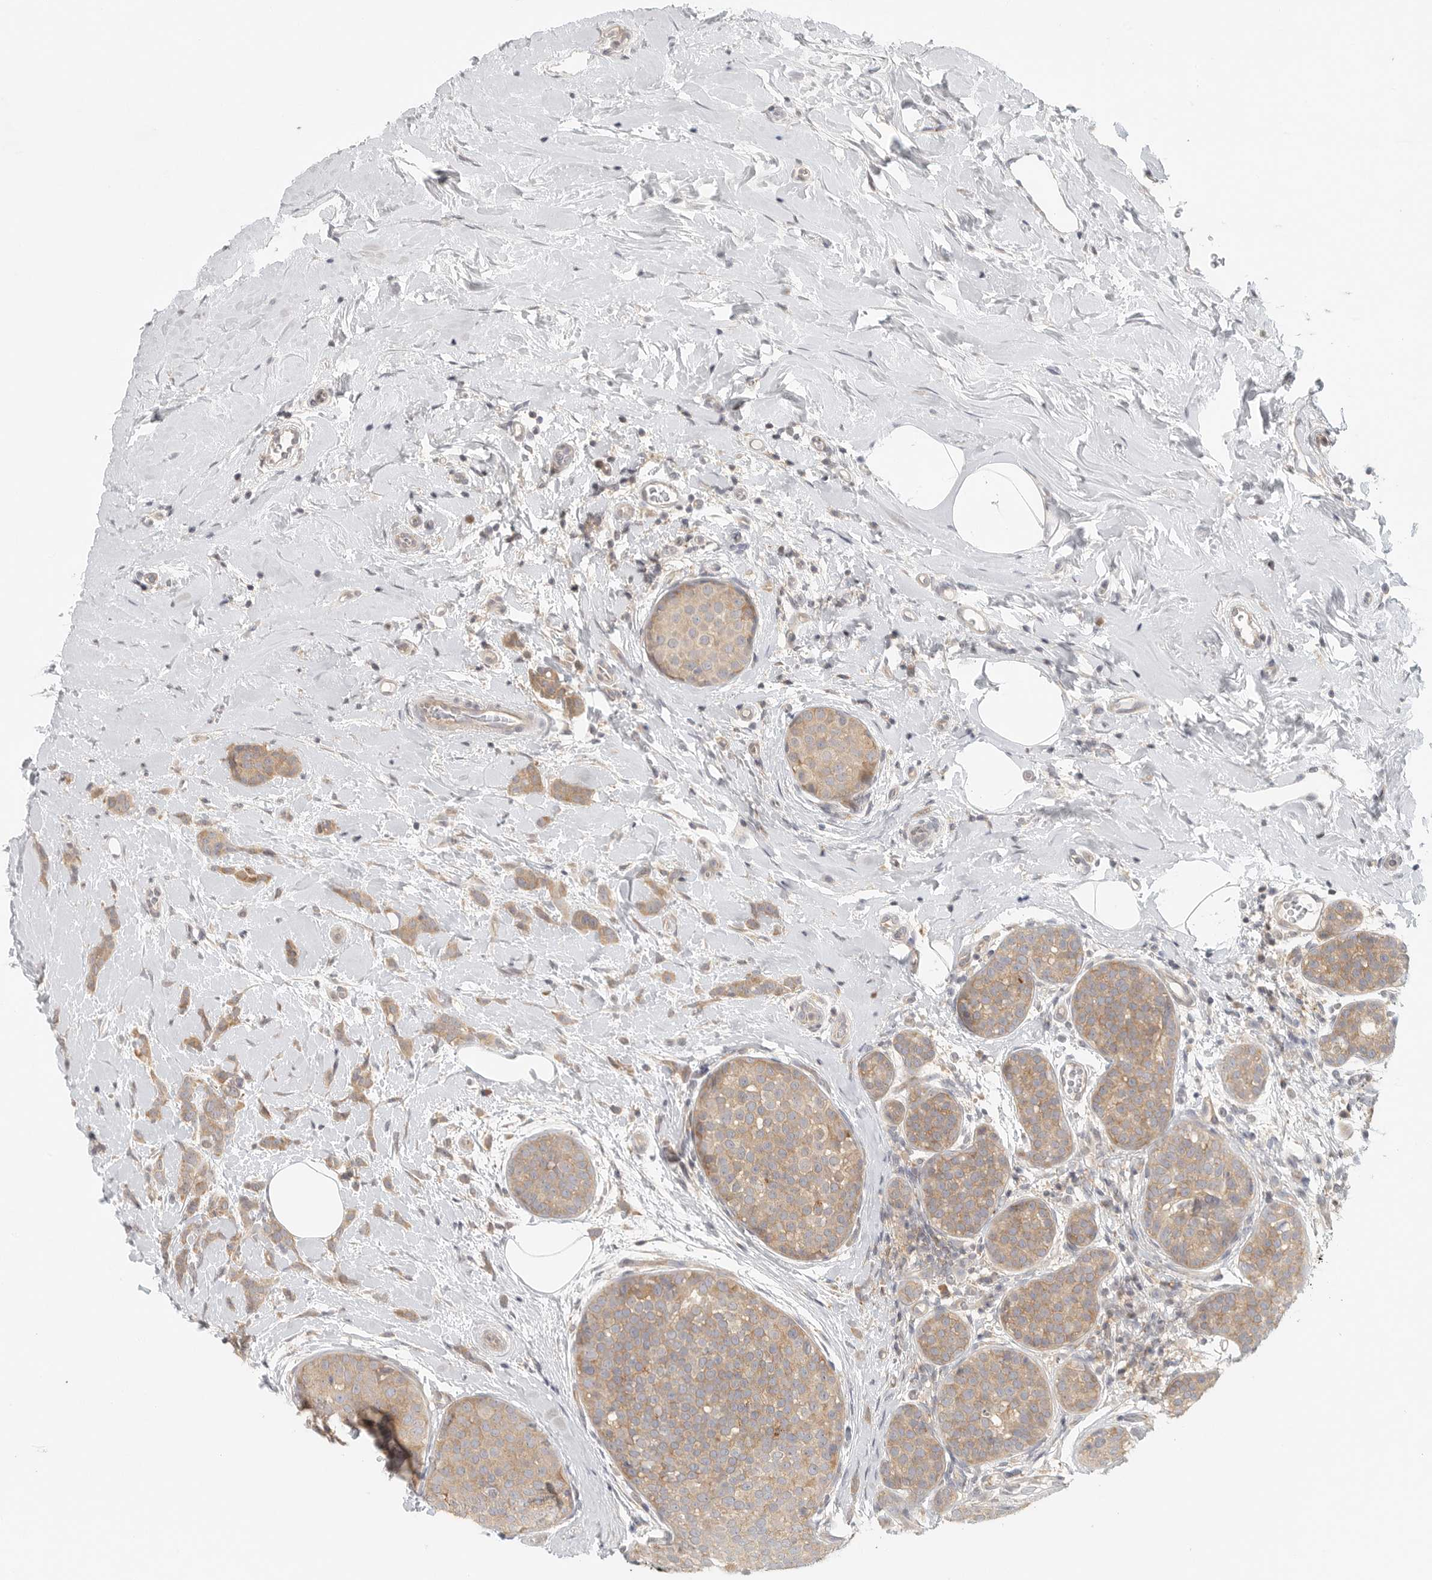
{"staining": {"intensity": "moderate", "quantity": ">75%", "location": "cytoplasmic/membranous"}, "tissue": "breast cancer", "cell_type": "Tumor cells", "image_type": "cancer", "snomed": [{"axis": "morphology", "description": "Lobular carcinoma, in situ"}, {"axis": "morphology", "description": "Lobular carcinoma"}, {"axis": "topography", "description": "Breast"}], "caption": "Immunohistochemical staining of human breast lobular carcinoma demonstrates medium levels of moderate cytoplasmic/membranous protein positivity in approximately >75% of tumor cells. Using DAB (brown) and hematoxylin (blue) stains, captured at high magnification using brightfield microscopy.", "gene": "HDAC6", "patient": {"sex": "female", "age": 41}}